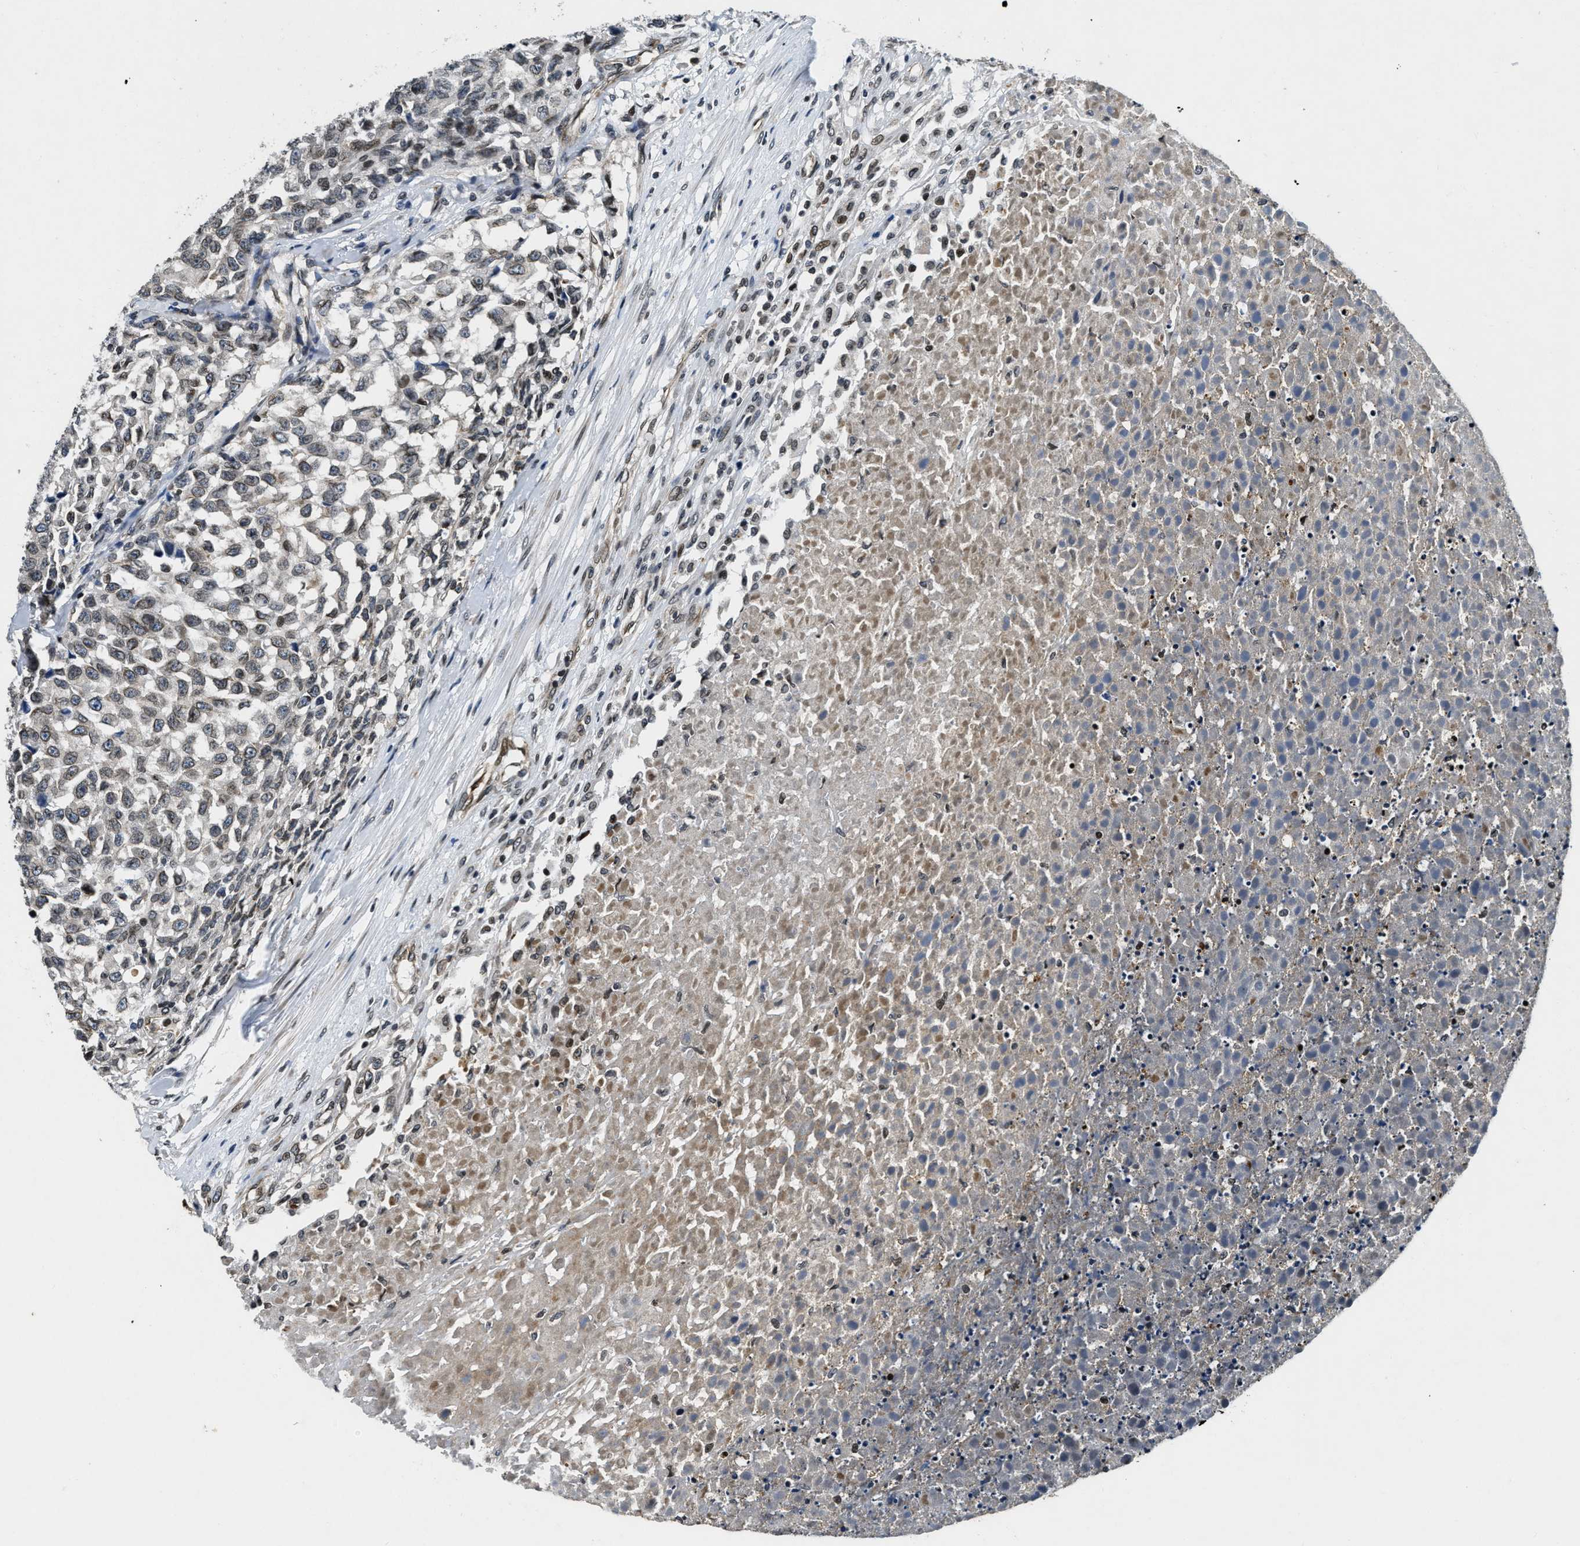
{"staining": {"intensity": "weak", "quantity": ">75%", "location": "nuclear"}, "tissue": "testis cancer", "cell_type": "Tumor cells", "image_type": "cancer", "snomed": [{"axis": "morphology", "description": "Seminoma, NOS"}, {"axis": "topography", "description": "Testis"}], "caption": "An image of seminoma (testis) stained for a protein demonstrates weak nuclear brown staining in tumor cells. The staining was performed using DAB (3,3'-diaminobenzidine) to visualize the protein expression in brown, while the nuclei were stained in blue with hematoxylin (Magnification: 20x).", "gene": "ZC3HC1", "patient": {"sex": "male", "age": 59}}